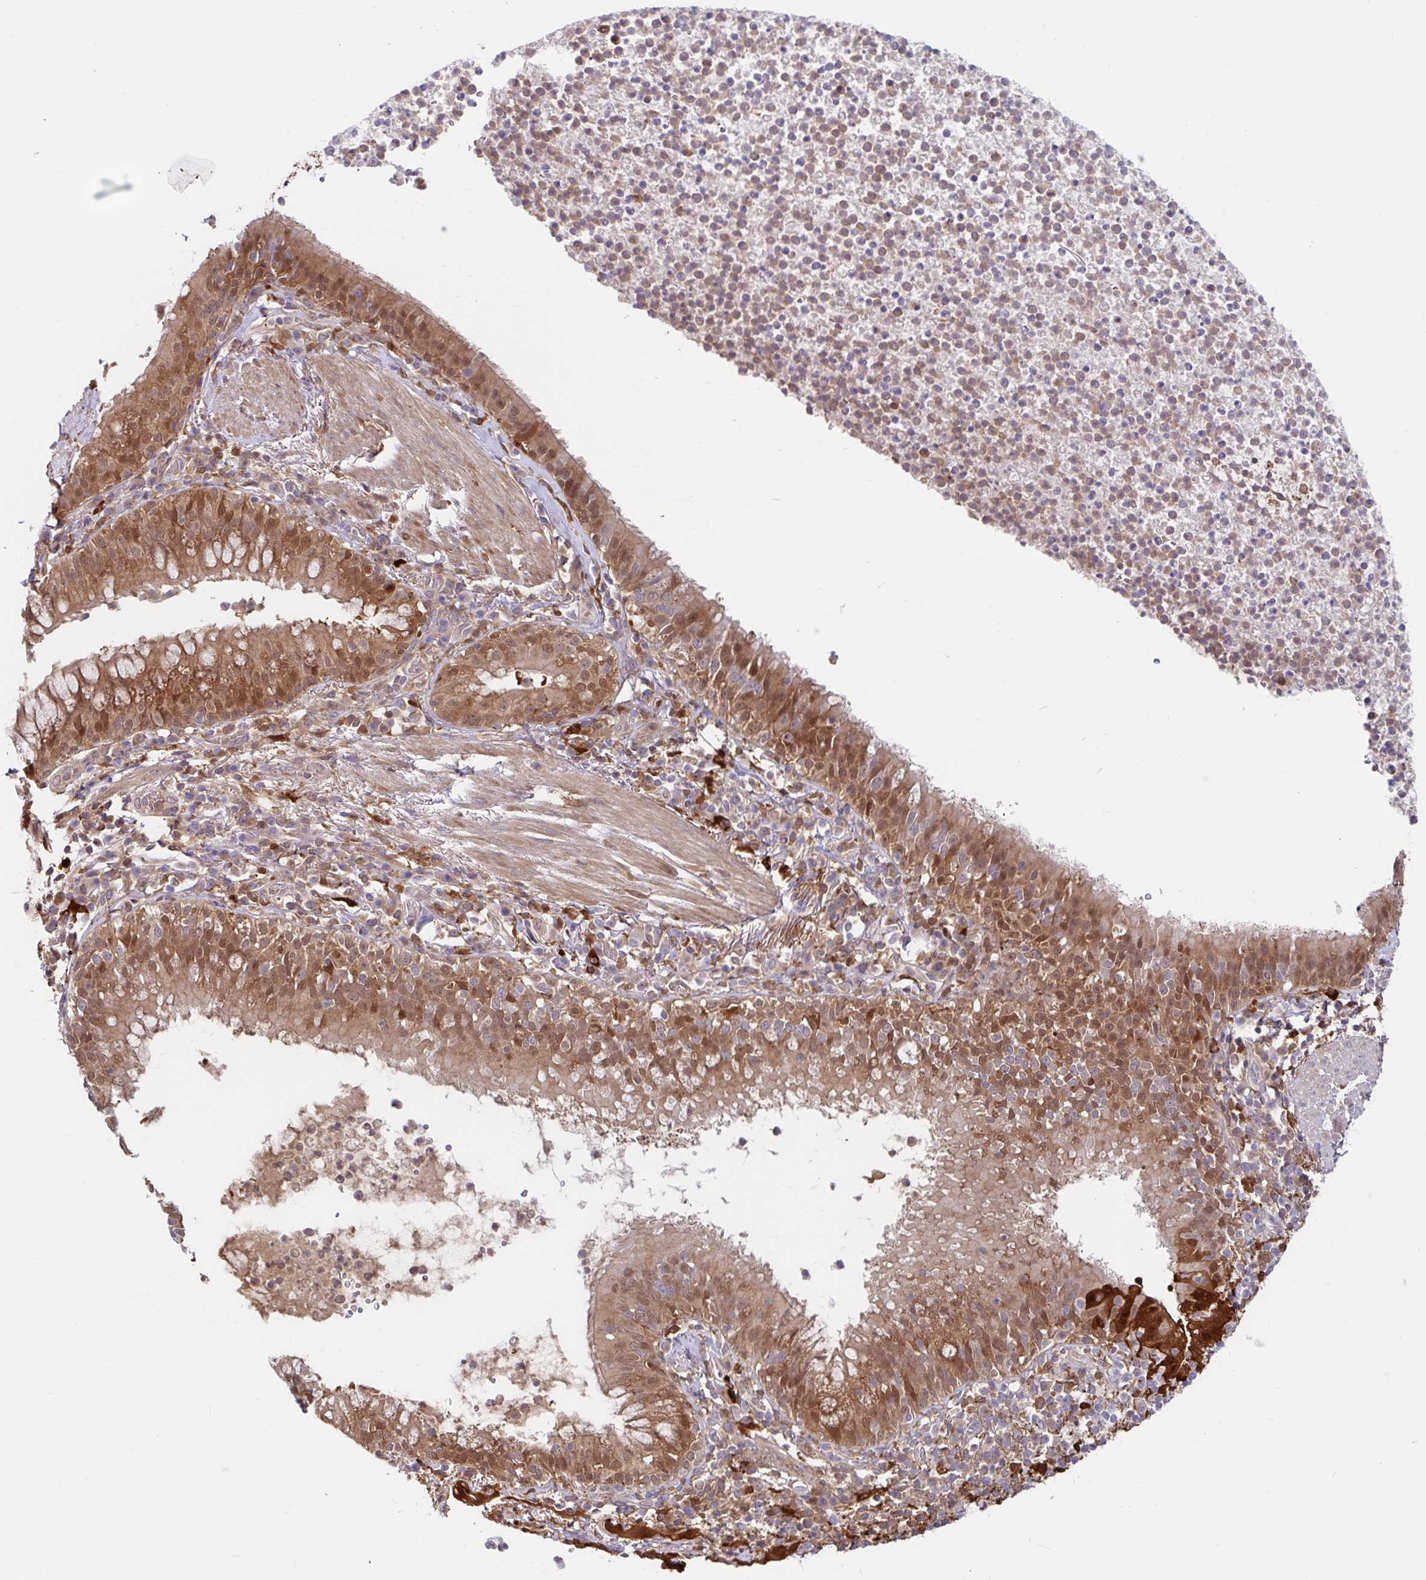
{"staining": {"intensity": "moderate", "quantity": ">75%", "location": "cytoplasmic/membranous,nuclear"}, "tissue": "bronchus", "cell_type": "Respiratory epithelial cells", "image_type": "normal", "snomed": [{"axis": "morphology", "description": "Normal tissue, NOS"}, {"axis": "topography", "description": "Cartilage tissue"}, {"axis": "topography", "description": "Bronchus"}], "caption": "Protein staining displays moderate cytoplasmic/membranous,nuclear expression in approximately >75% of respiratory epithelial cells in unremarkable bronchus.", "gene": "BLVRA", "patient": {"sex": "male", "age": 56}}